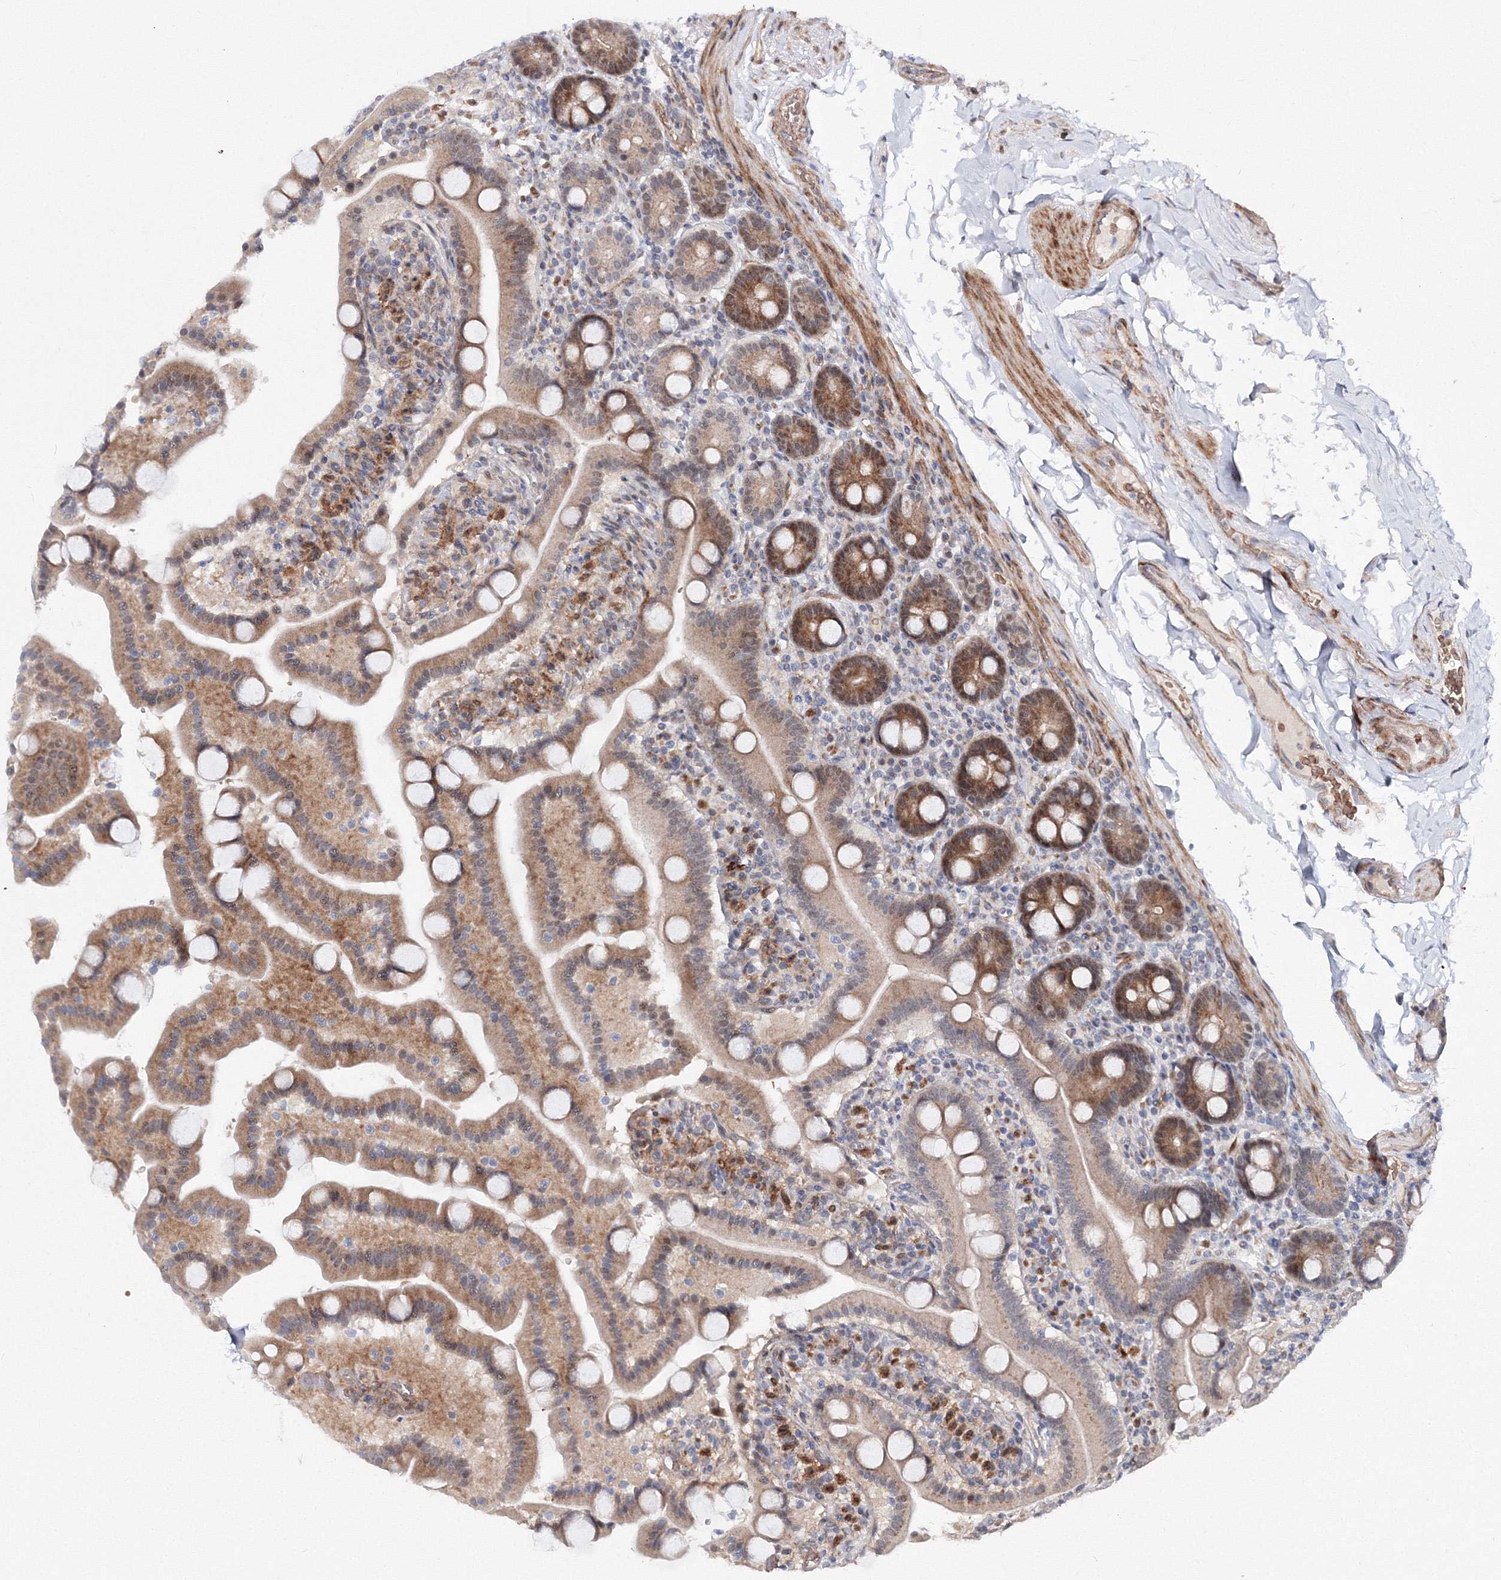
{"staining": {"intensity": "moderate", "quantity": ">75%", "location": "cytoplasmic/membranous,nuclear"}, "tissue": "duodenum", "cell_type": "Glandular cells", "image_type": "normal", "snomed": [{"axis": "morphology", "description": "Normal tissue, NOS"}, {"axis": "topography", "description": "Duodenum"}], "caption": "The immunohistochemical stain shows moderate cytoplasmic/membranous,nuclear staining in glandular cells of unremarkable duodenum. The staining is performed using DAB brown chromogen to label protein expression. The nuclei are counter-stained blue using hematoxylin.", "gene": "C11orf52", "patient": {"sex": "male", "age": 55}}